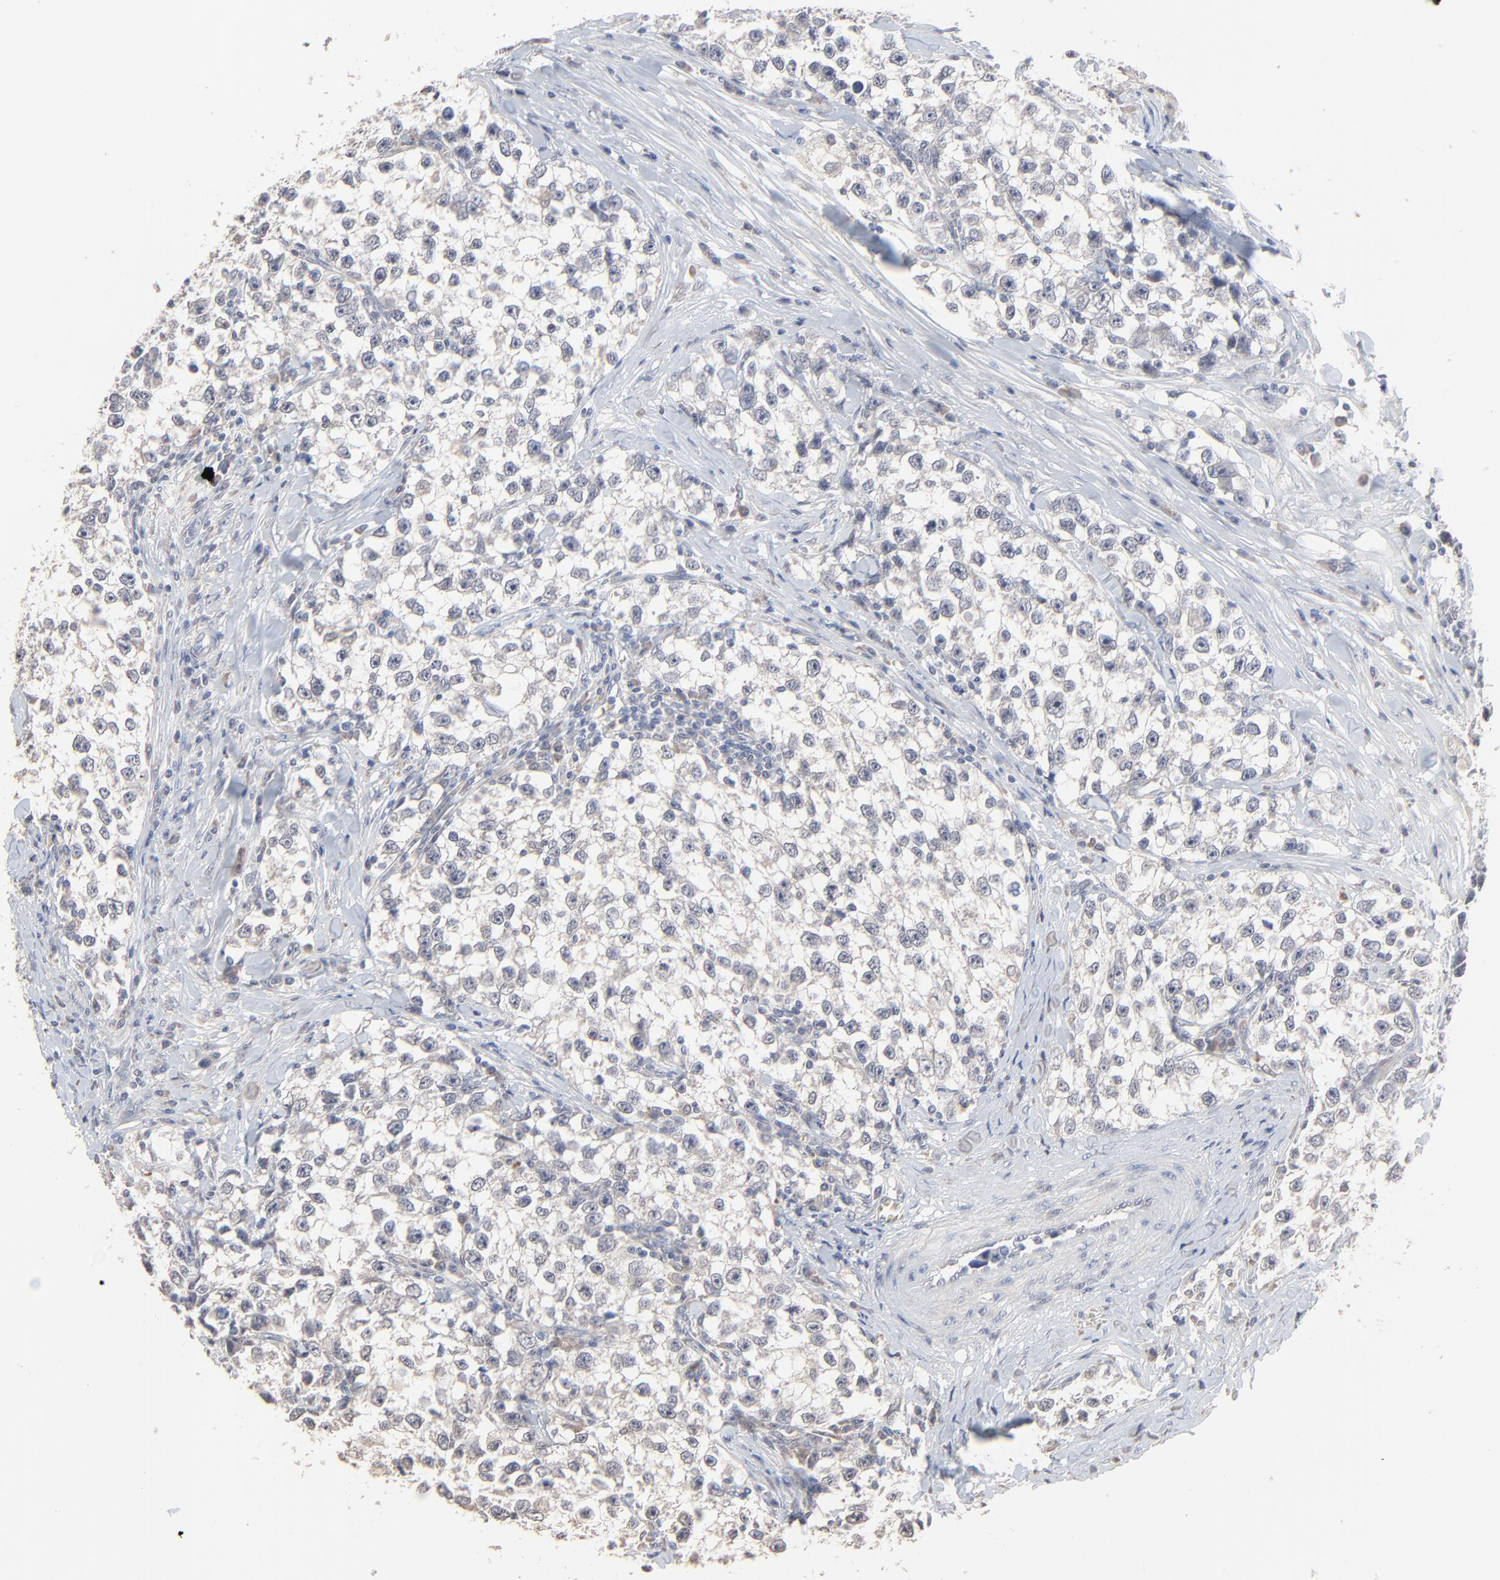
{"staining": {"intensity": "weak", "quantity": "<25%", "location": "cytoplasmic/membranous"}, "tissue": "testis cancer", "cell_type": "Tumor cells", "image_type": "cancer", "snomed": [{"axis": "morphology", "description": "Seminoma, NOS"}, {"axis": "morphology", "description": "Carcinoma, Embryonal, NOS"}, {"axis": "topography", "description": "Testis"}], "caption": "This is an immunohistochemistry (IHC) micrograph of testis cancer (seminoma). There is no positivity in tumor cells.", "gene": "FANCB", "patient": {"sex": "male", "age": 30}}